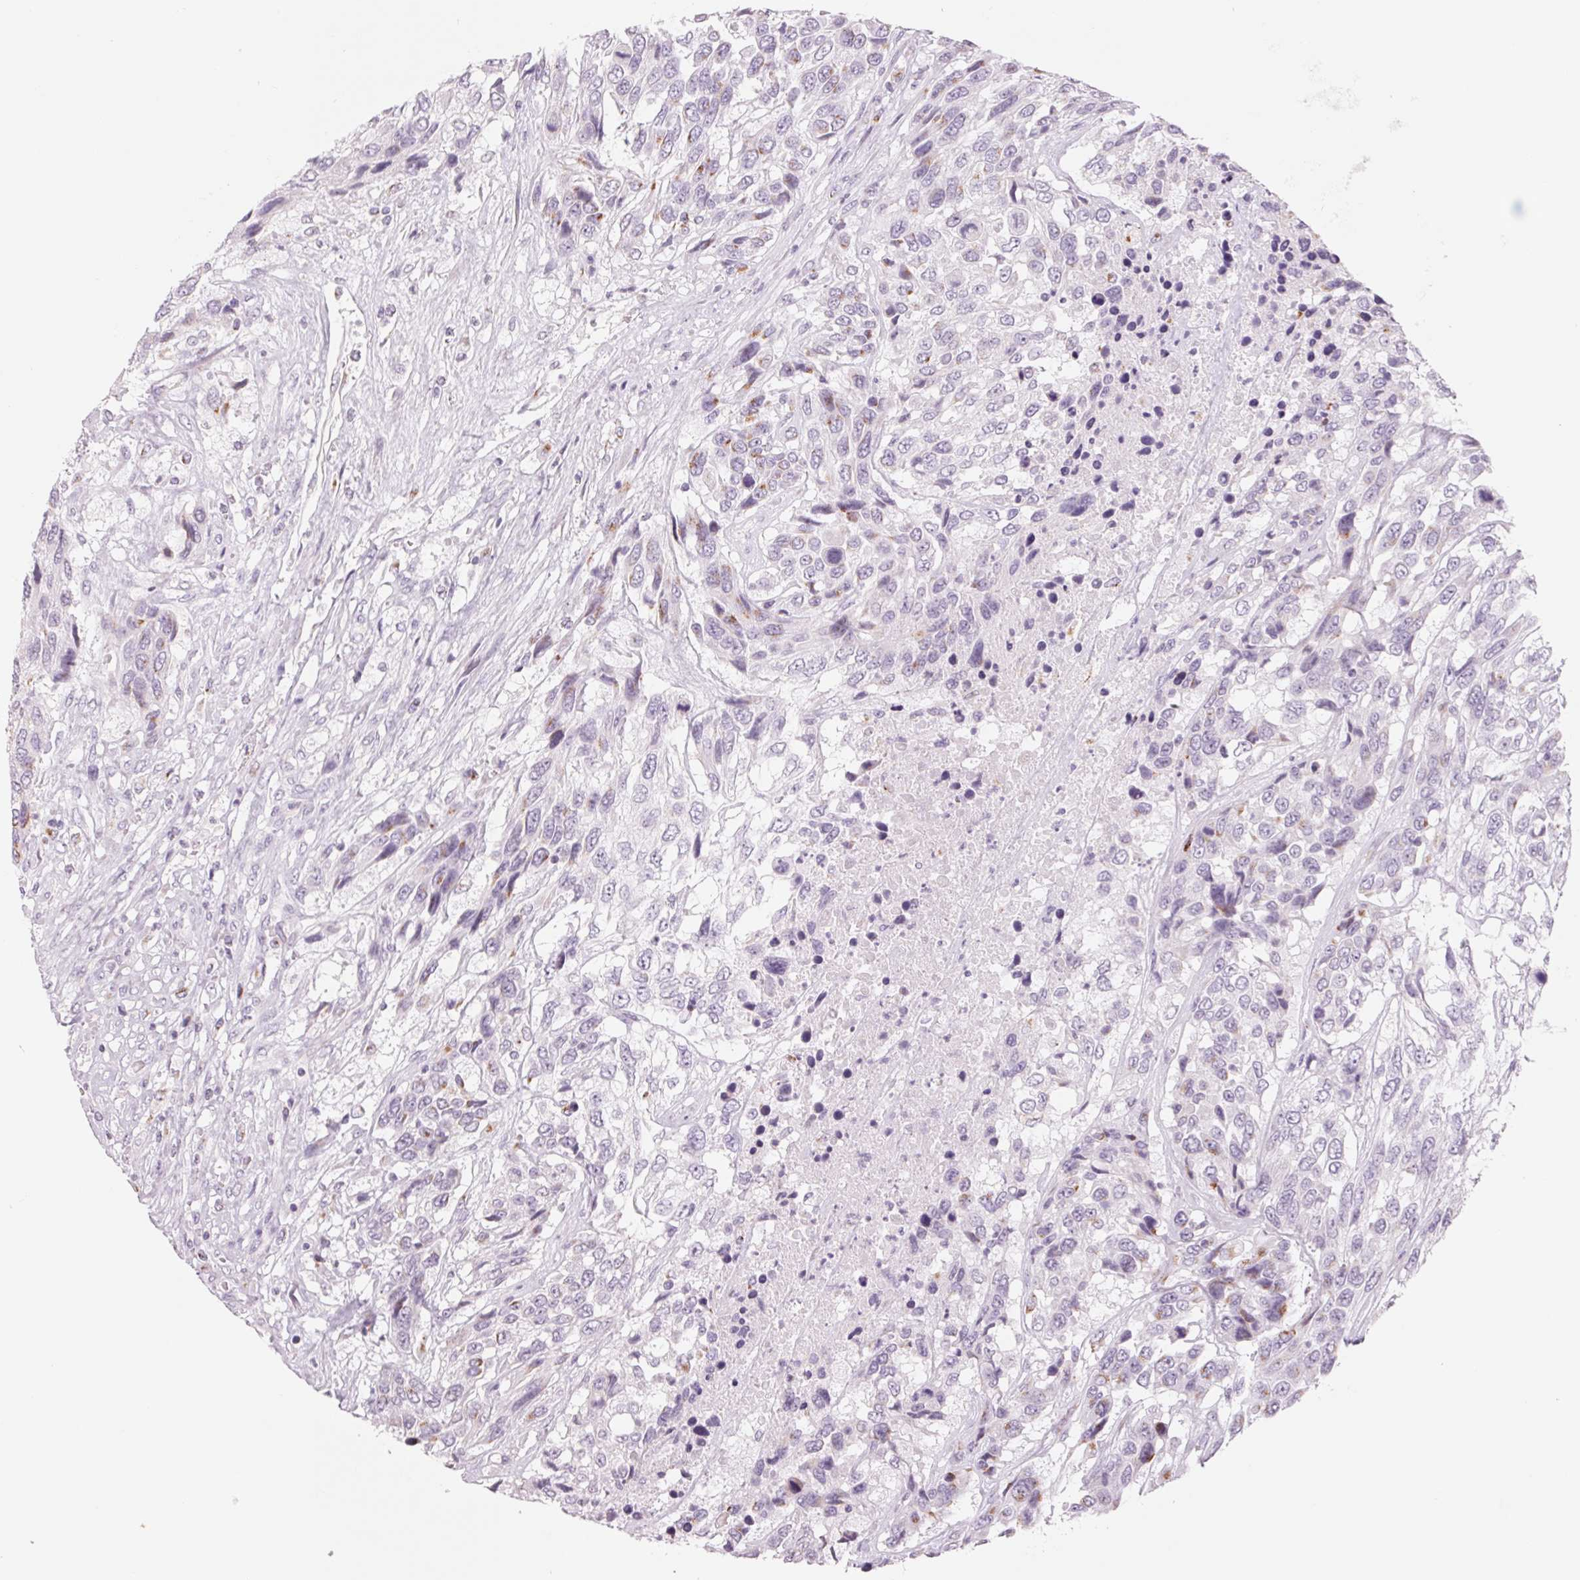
{"staining": {"intensity": "weak", "quantity": "<25%", "location": "cytoplasmic/membranous"}, "tissue": "urothelial cancer", "cell_type": "Tumor cells", "image_type": "cancer", "snomed": [{"axis": "morphology", "description": "Urothelial carcinoma, High grade"}, {"axis": "topography", "description": "Urinary bladder"}], "caption": "High power microscopy image of an immunohistochemistry (IHC) micrograph of urothelial cancer, revealing no significant positivity in tumor cells.", "gene": "GALNT7", "patient": {"sex": "female", "age": 70}}